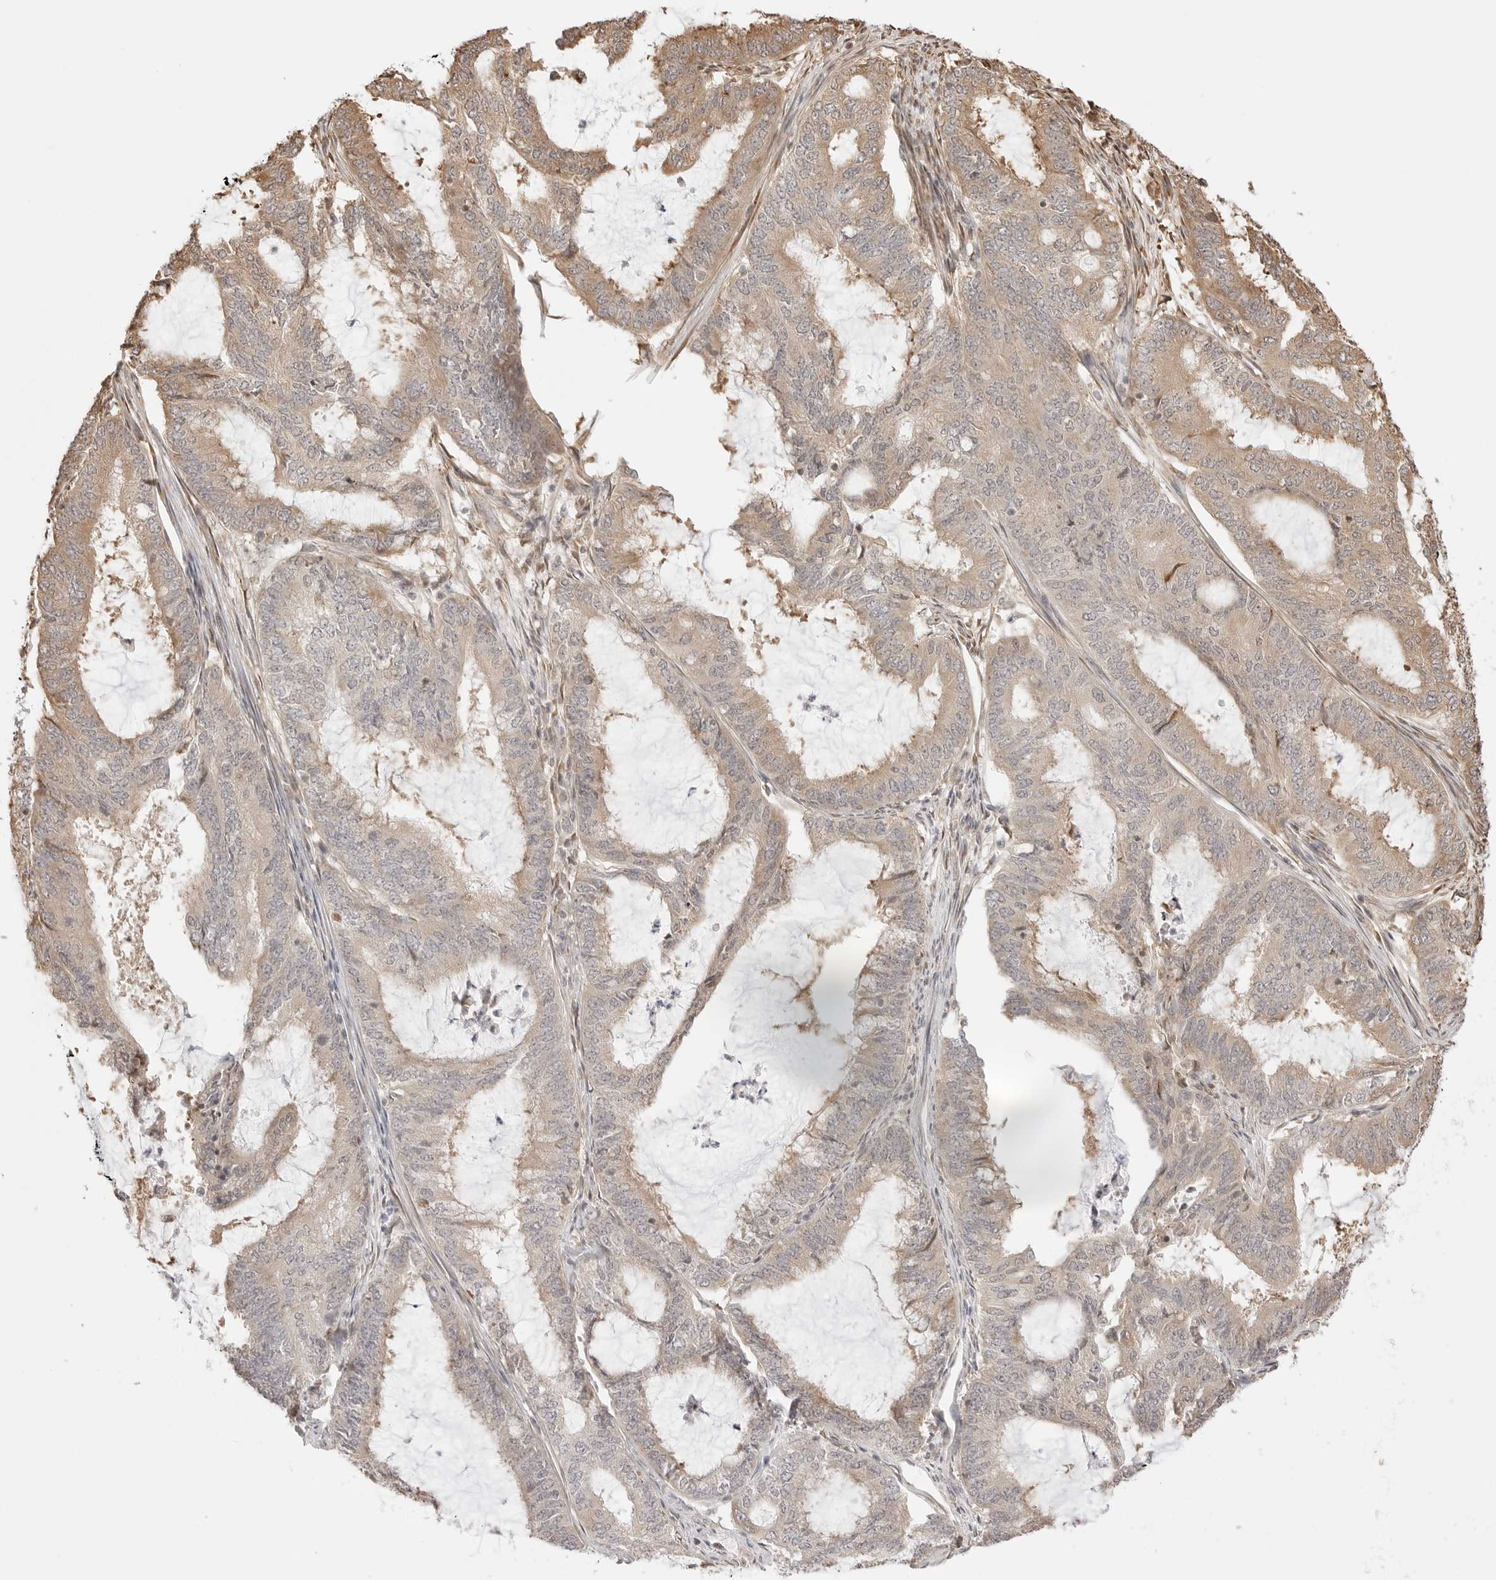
{"staining": {"intensity": "weak", "quantity": "25%-75%", "location": "cytoplasmic/membranous"}, "tissue": "endometrial cancer", "cell_type": "Tumor cells", "image_type": "cancer", "snomed": [{"axis": "morphology", "description": "Adenocarcinoma, NOS"}, {"axis": "topography", "description": "Endometrium"}], "caption": "Protein expression by immunohistochemistry exhibits weak cytoplasmic/membranous positivity in approximately 25%-75% of tumor cells in endometrial cancer.", "gene": "FKBP14", "patient": {"sex": "female", "age": 51}}